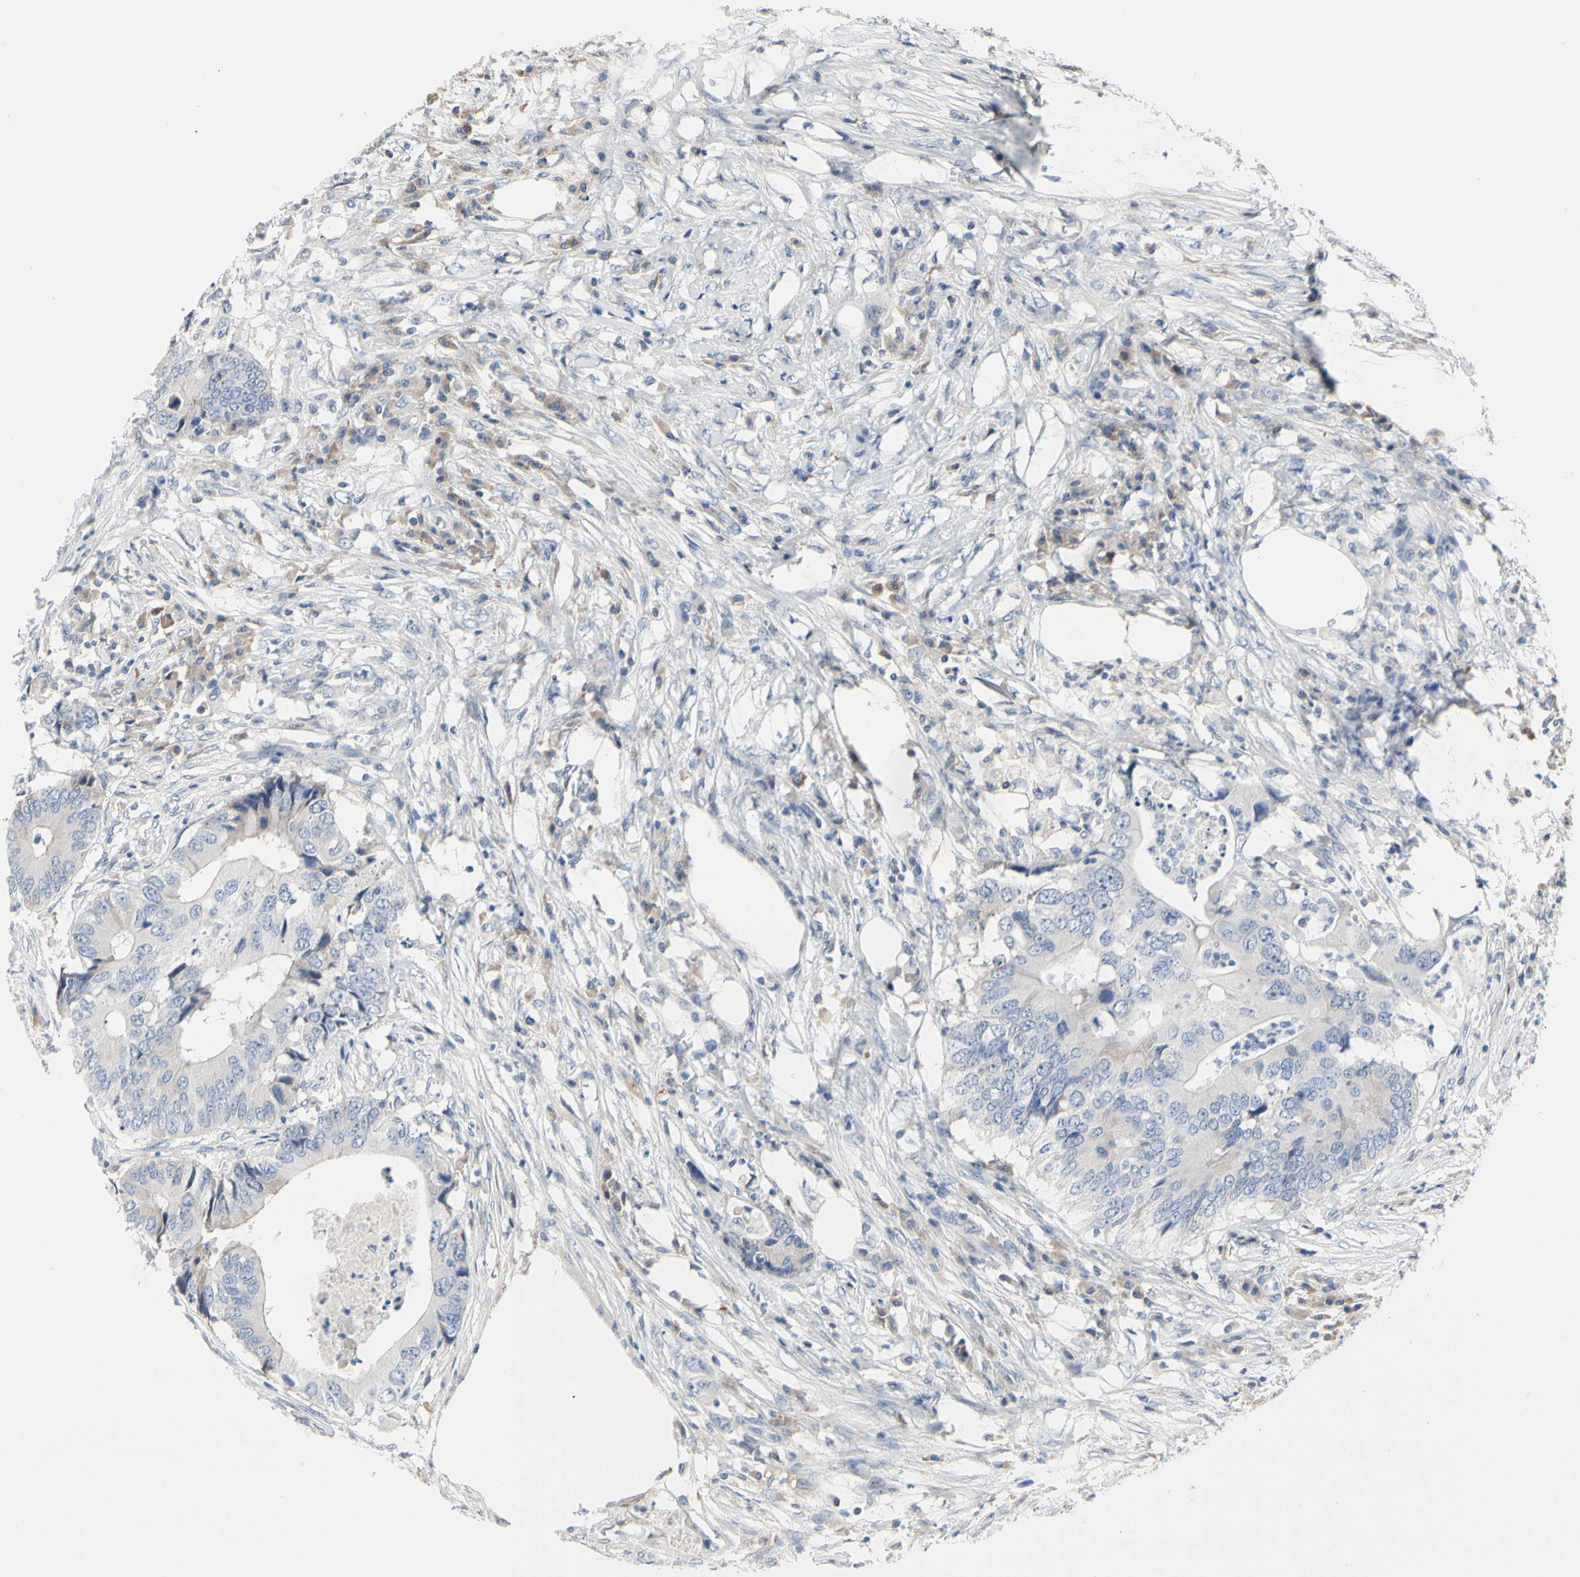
{"staining": {"intensity": "negative", "quantity": "none", "location": "none"}, "tissue": "colorectal cancer", "cell_type": "Tumor cells", "image_type": "cancer", "snomed": [{"axis": "morphology", "description": "Adenocarcinoma, NOS"}, {"axis": "topography", "description": "Colon"}], "caption": "High magnification brightfield microscopy of colorectal cancer stained with DAB (3,3'-diaminobenzidine) (brown) and counterstained with hematoxylin (blue): tumor cells show no significant expression.", "gene": "ECRG4", "patient": {"sex": "male", "age": 71}}